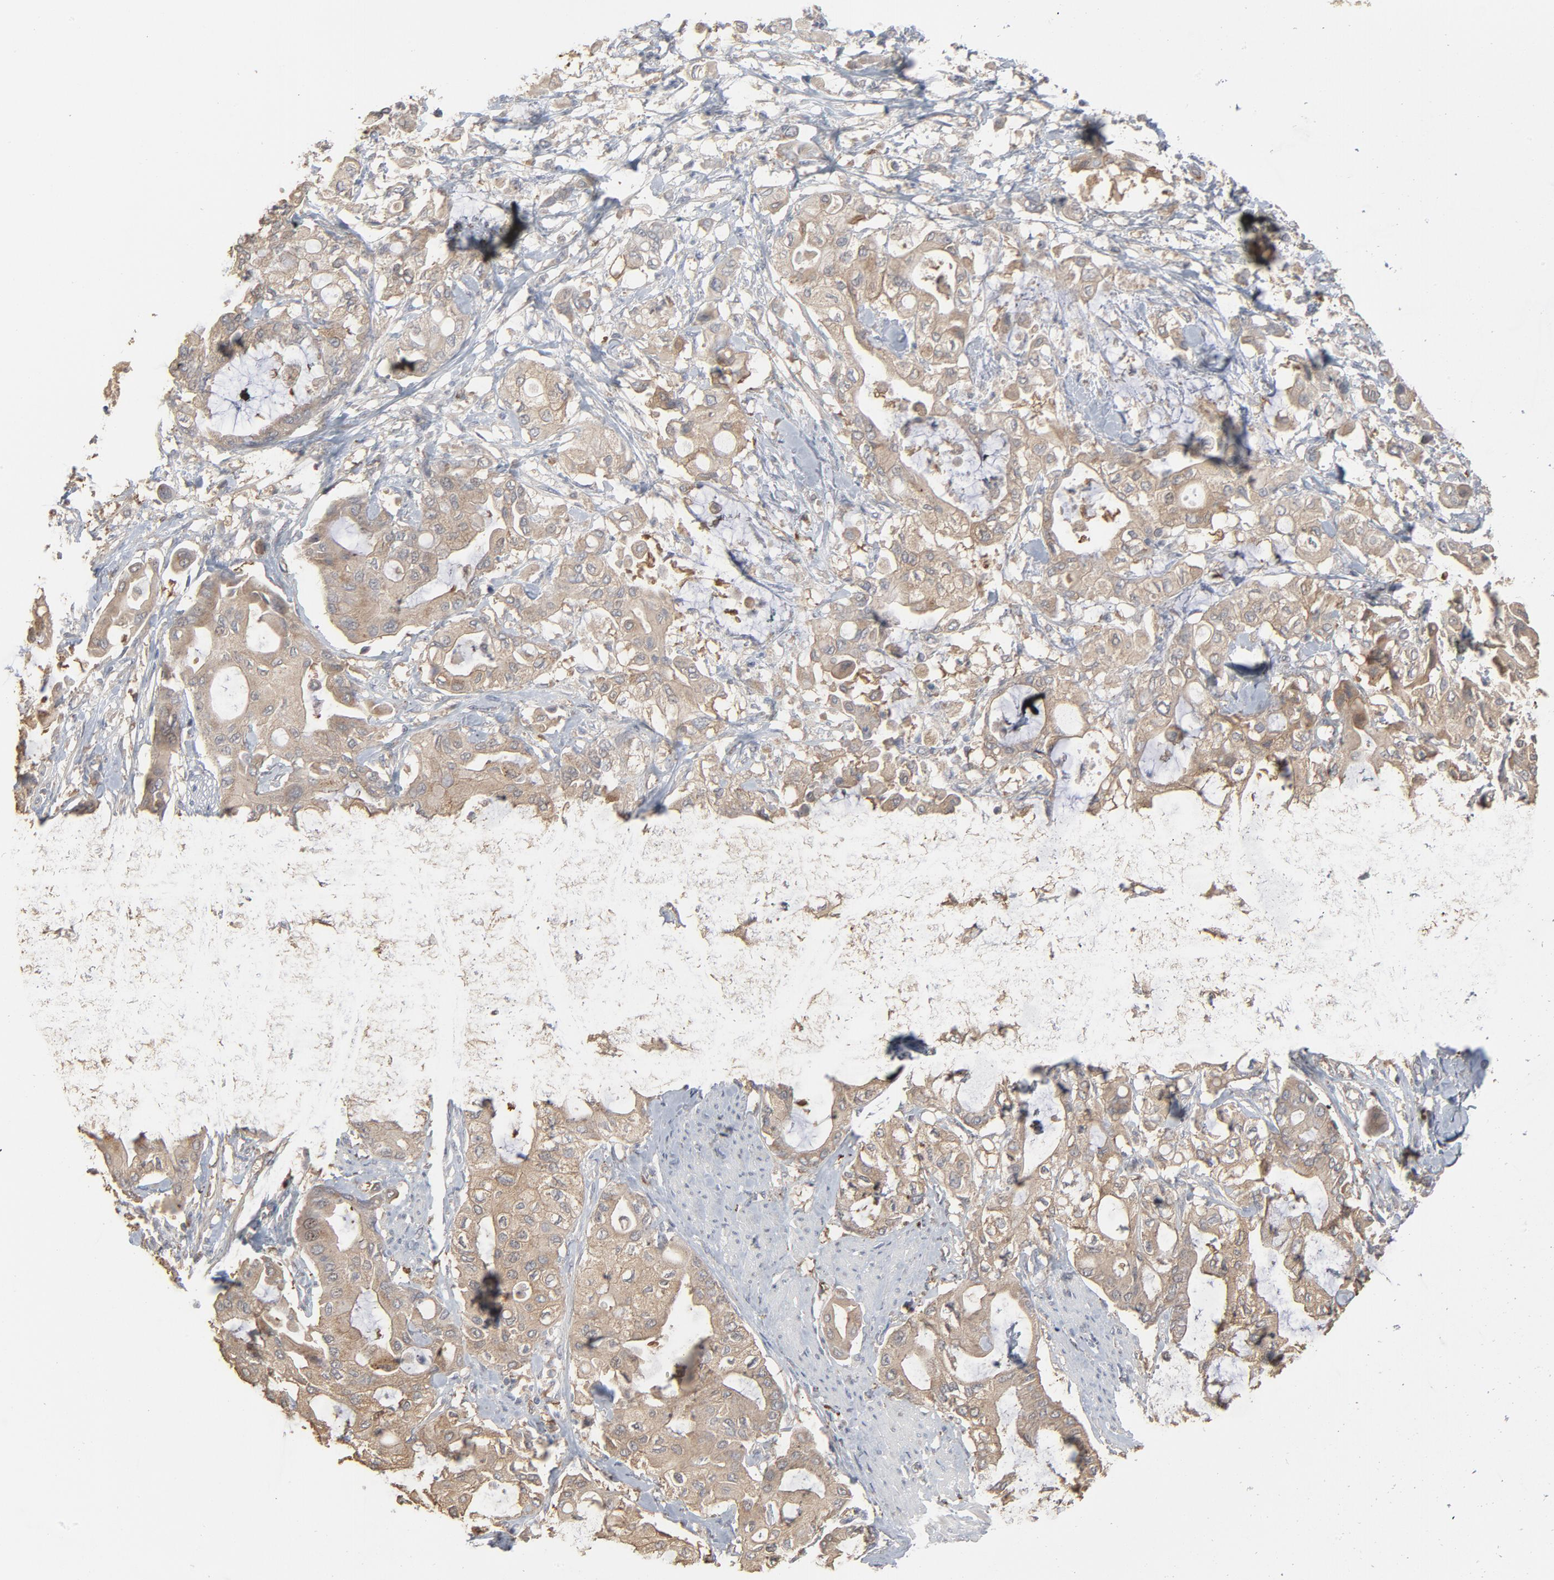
{"staining": {"intensity": "weak", "quantity": ">75%", "location": "cytoplasmic/membranous"}, "tissue": "pancreatic cancer", "cell_type": "Tumor cells", "image_type": "cancer", "snomed": [{"axis": "morphology", "description": "Adenocarcinoma, NOS"}, {"axis": "morphology", "description": "Adenocarcinoma, metastatic, NOS"}, {"axis": "topography", "description": "Lymph node"}, {"axis": "topography", "description": "Pancreas"}, {"axis": "topography", "description": "Duodenum"}], "caption": "Pancreatic cancer stained with IHC displays weak cytoplasmic/membranous expression in about >75% of tumor cells.", "gene": "POMT2", "patient": {"sex": "female", "age": 64}}